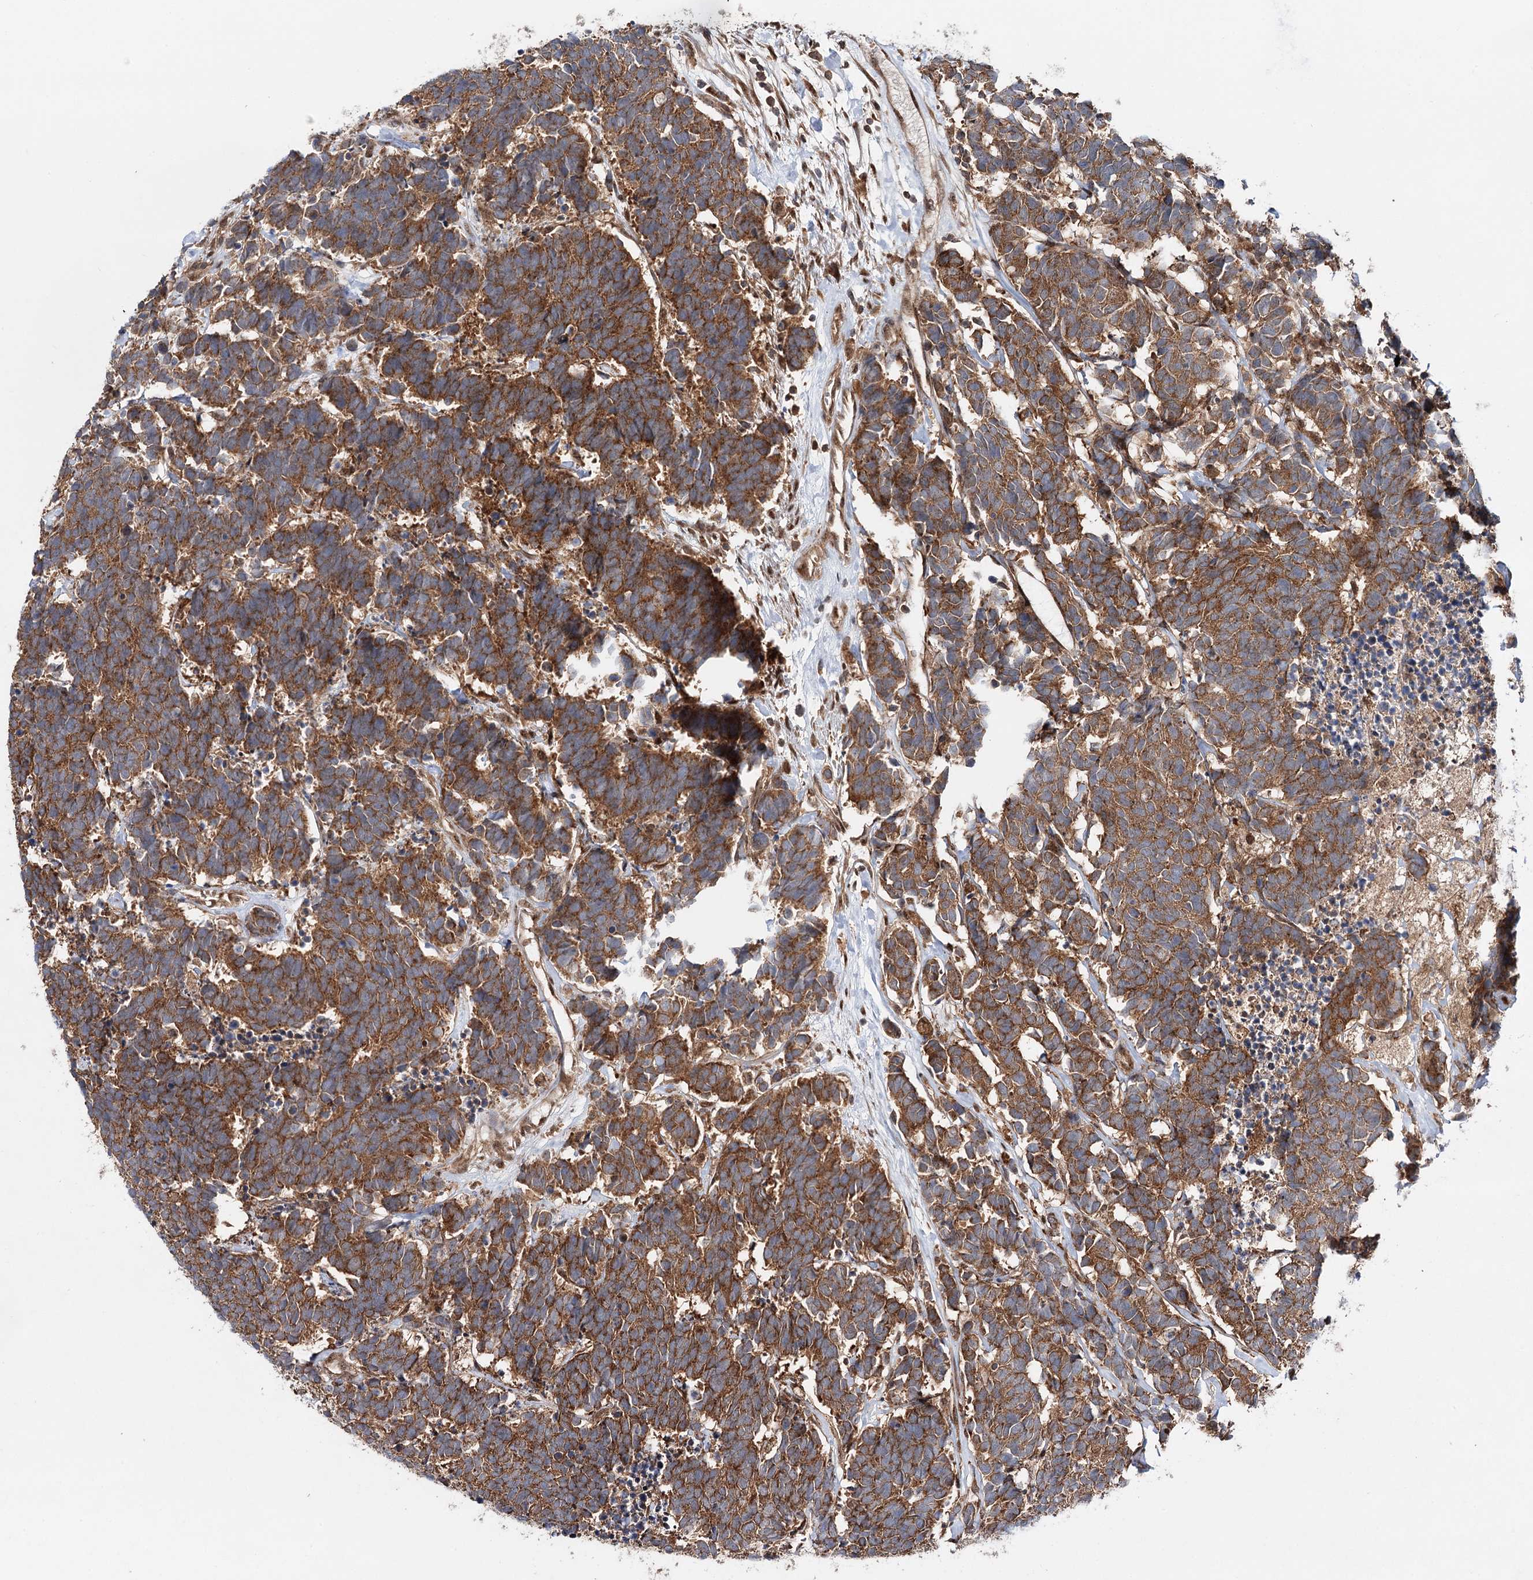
{"staining": {"intensity": "moderate", "quantity": ">75%", "location": "cytoplasmic/membranous"}, "tissue": "carcinoid", "cell_type": "Tumor cells", "image_type": "cancer", "snomed": [{"axis": "morphology", "description": "Carcinoma, NOS"}, {"axis": "morphology", "description": "Carcinoid, malignant, NOS"}, {"axis": "topography", "description": "Urinary bladder"}], "caption": "Immunohistochemical staining of human carcinoid shows medium levels of moderate cytoplasmic/membranous expression in approximately >75% of tumor cells. (brown staining indicates protein expression, while blue staining denotes nuclei).", "gene": "C12orf4", "patient": {"sex": "male", "age": 57}}